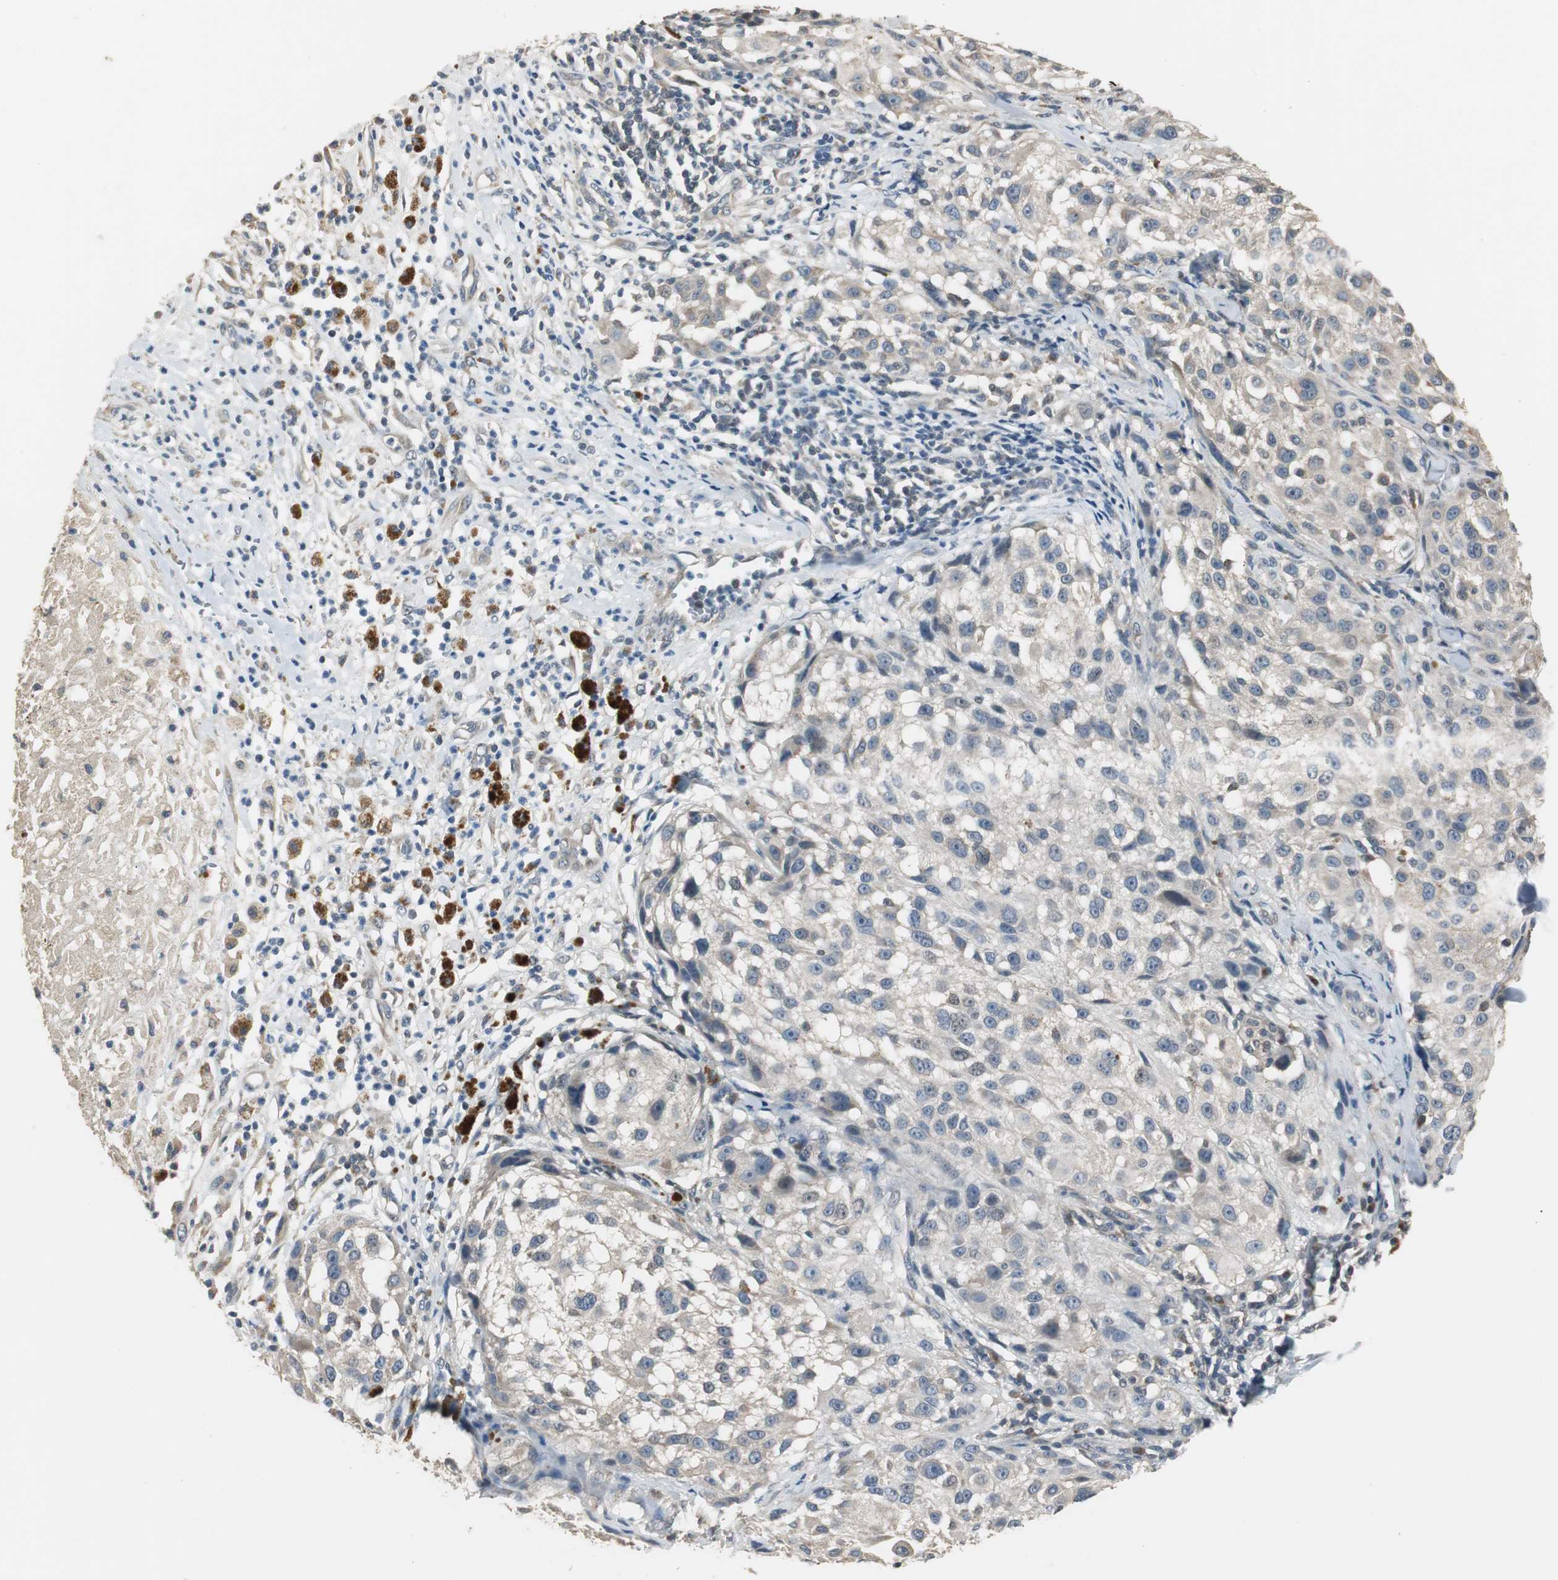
{"staining": {"intensity": "negative", "quantity": "none", "location": "none"}, "tissue": "melanoma", "cell_type": "Tumor cells", "image_type": "cancer", "snomed": [{"axis": "morphology", "description": "Necrosis, NOS"}, {"axis": "morphology", "description": "Malignant melanoma, NOS"}, {"axis": "topography", "description": "Skin"}], "caption": "This is an IHC image of melanoma. There is no positivity in tumor cells.", "gene": "PTPRN2", "patient": {"sex": "female", "age": 87}}